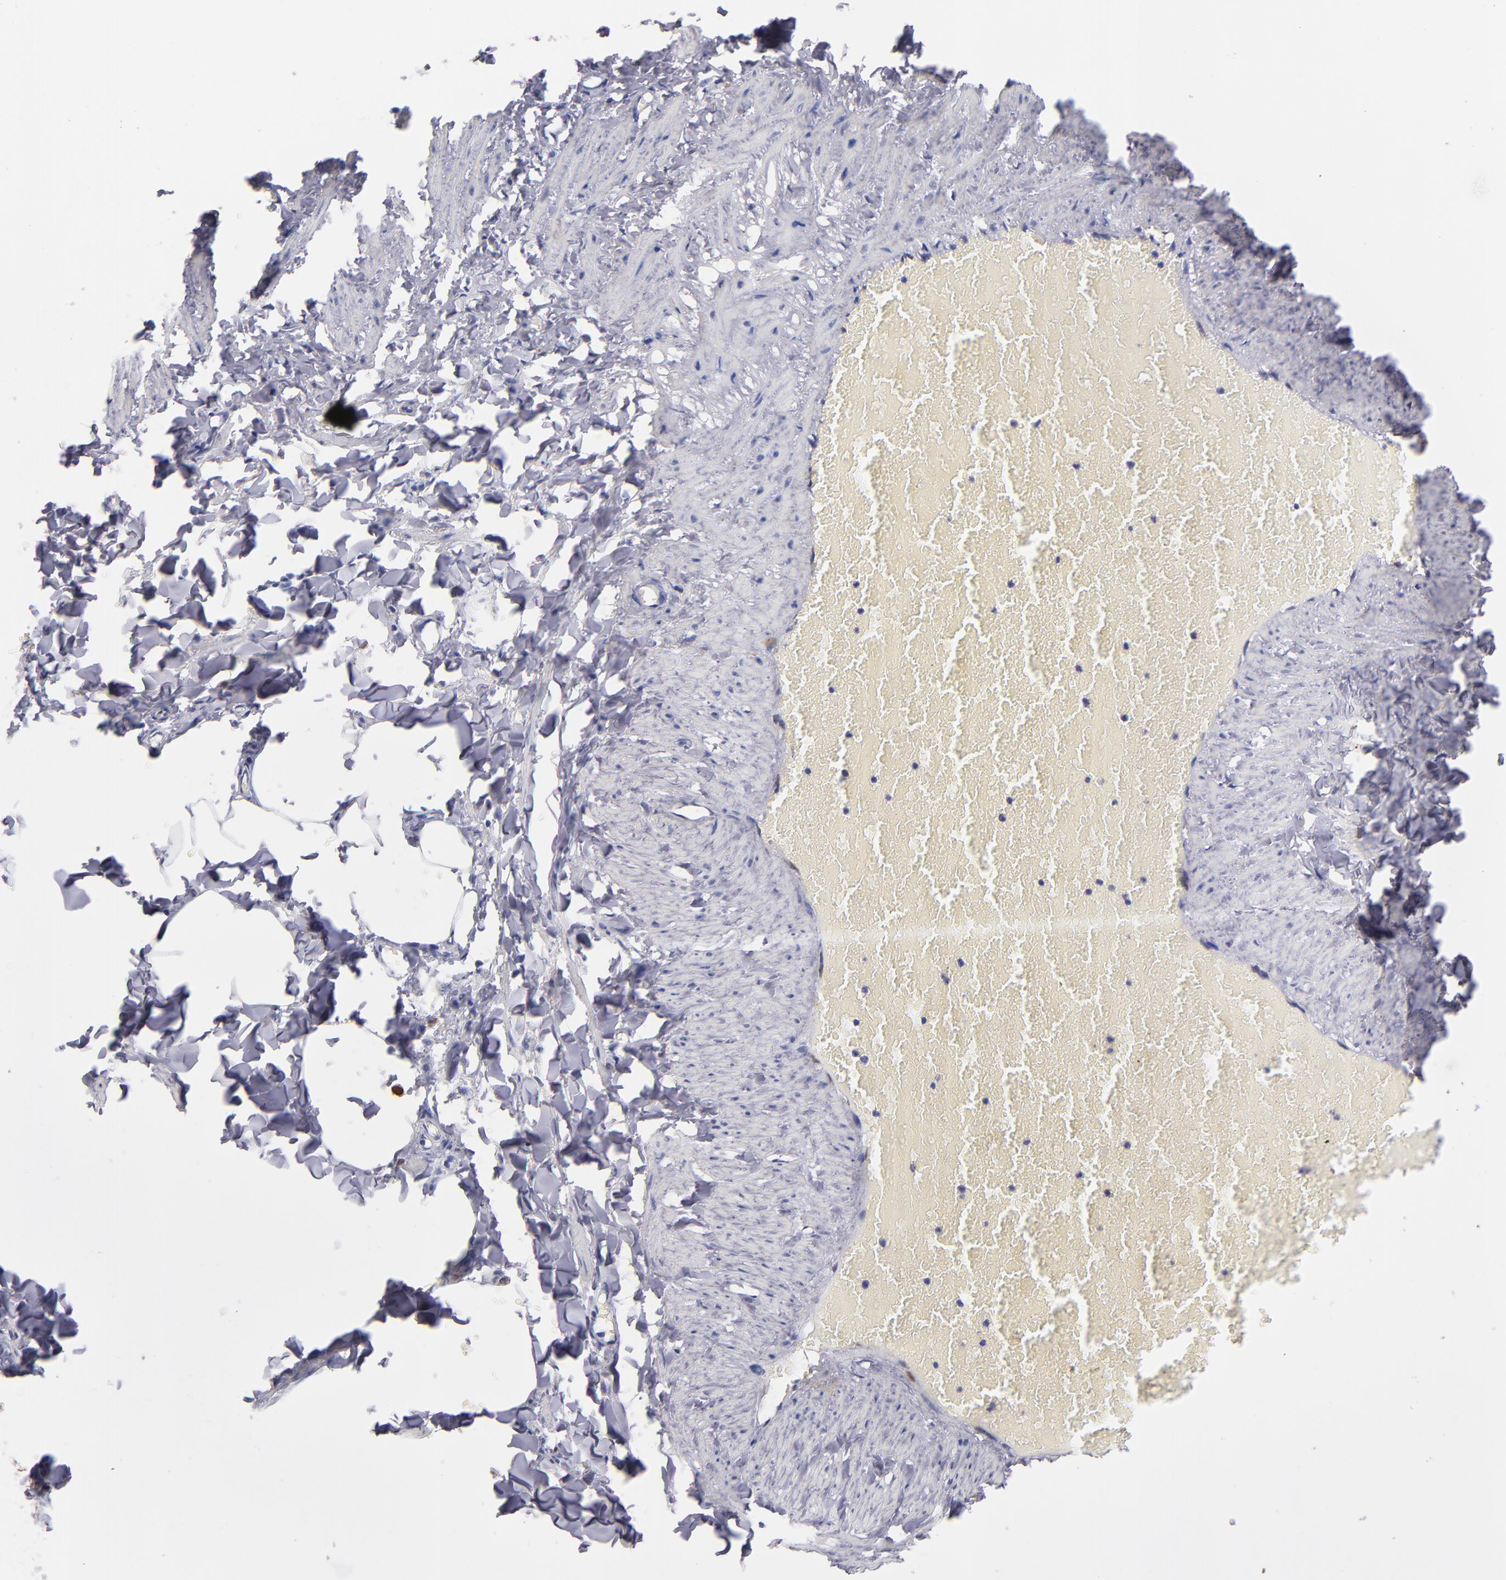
{"staining": {"intensity": "negative", "quantity": "none", "location": "none"}, "tissue": "adipose tissue", "cell_type": "Adipocytes", "image_type": "normal", "snomed": [{"axis": "morphology", "description": "Normal tissue, NOS"}, {"axis": "topography", "description": "Vascular tissue"}], "caption": "Benign adipose tissue was stained to show a protein in brown. There is no significant staining in adipocytes. (DAB immunohistochemistry (IHC) with hematoxylin counter stain).", "gene": "PTGS1", "patient": {"sex": "male", "age": 41}}